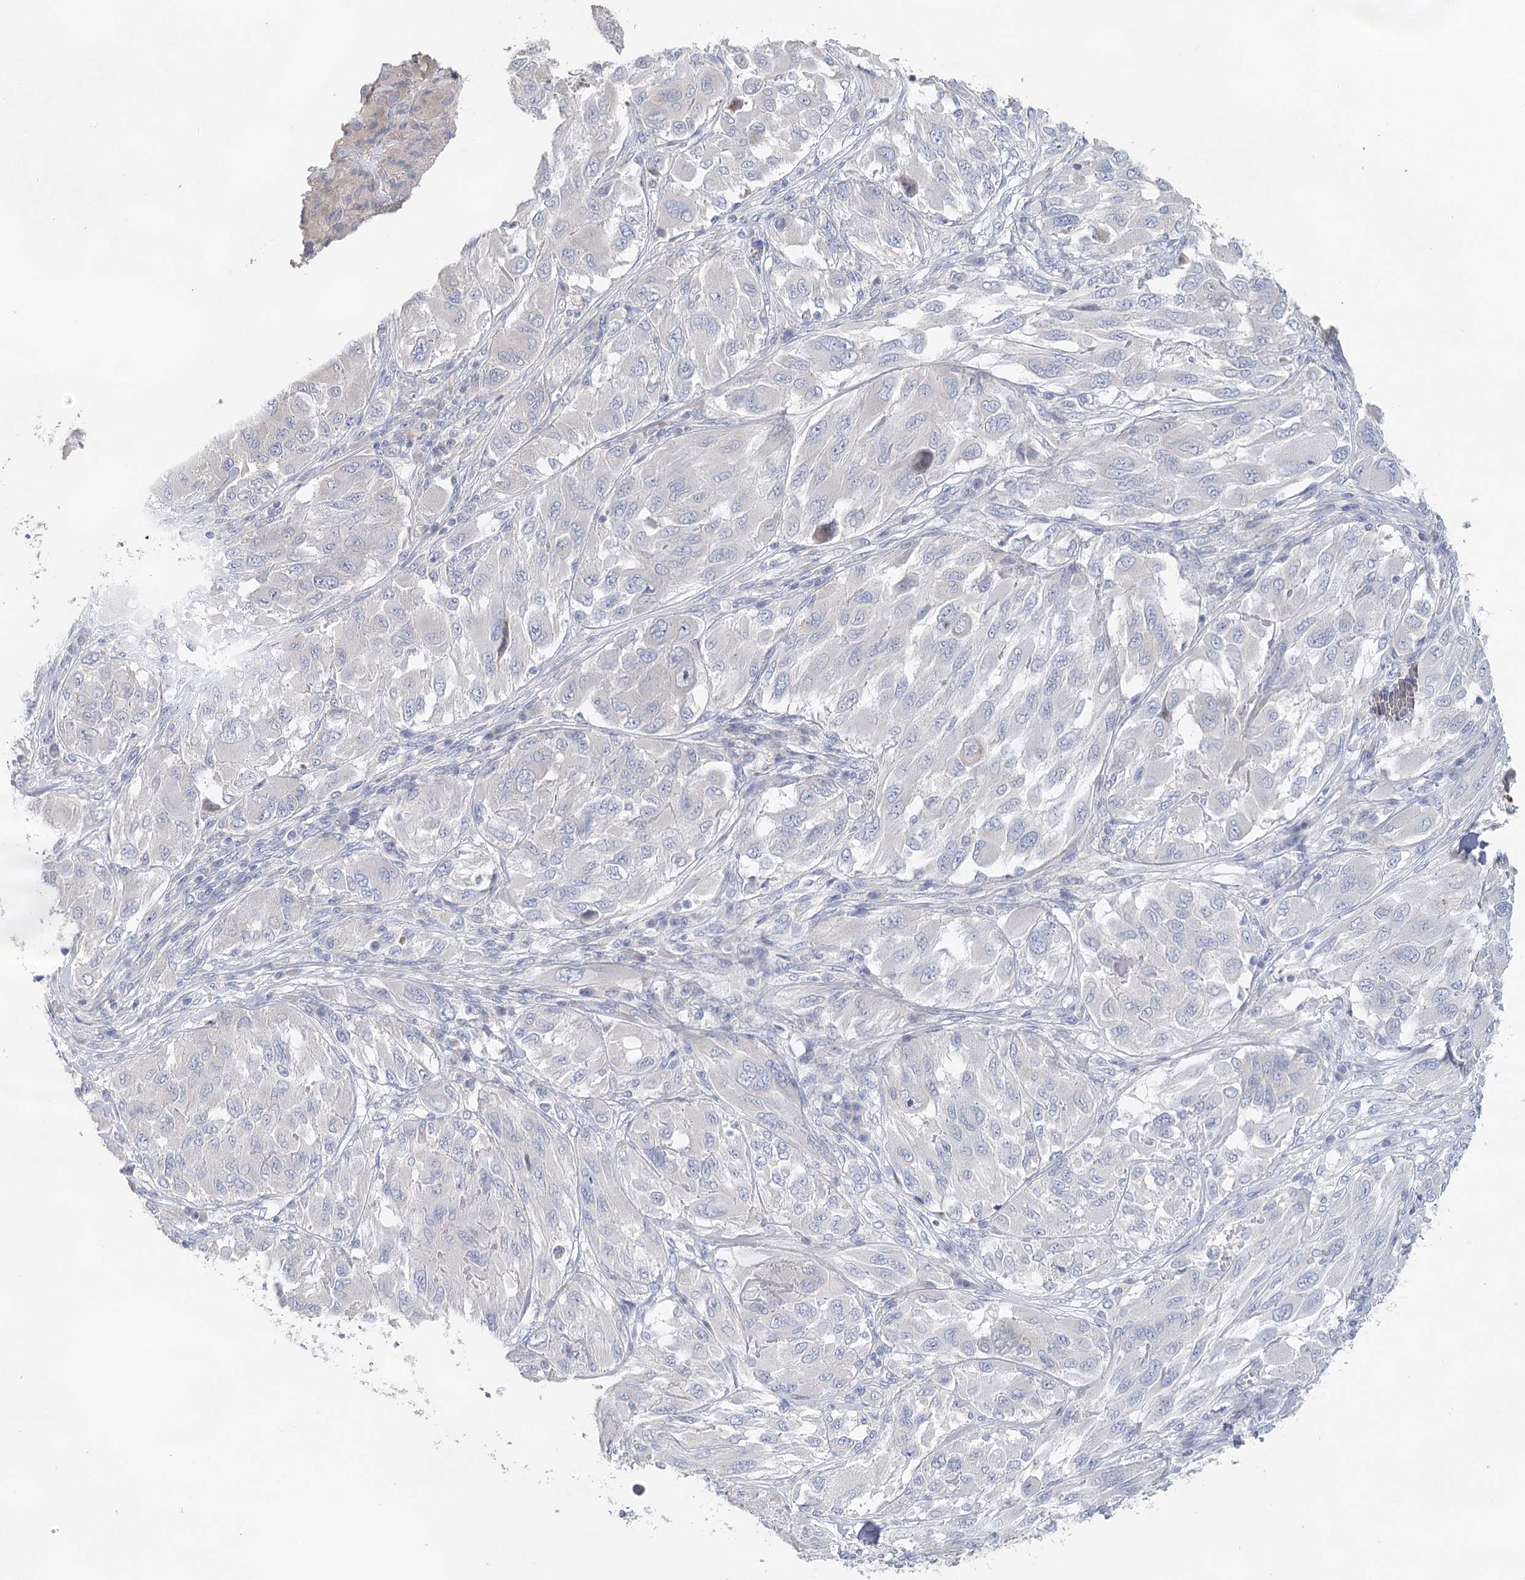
{"staining": {"intensity": "negative", "quantity": "none", "location": "none"}, "tissue": "melanoma", "cell_type": "Tumor cells", "image_type": "cancer", "snomed": [{"axis": "morphology", "description": "Malignant melanoma, NOS"}, {"axis": "topography", "description": "Skin"}], "caption": "Immunohistochemical staining of human melanoma reveals no significant expression in tumor cells.", "gene": "MYL6B", "patient": {"sex": "female", "age": 91}}